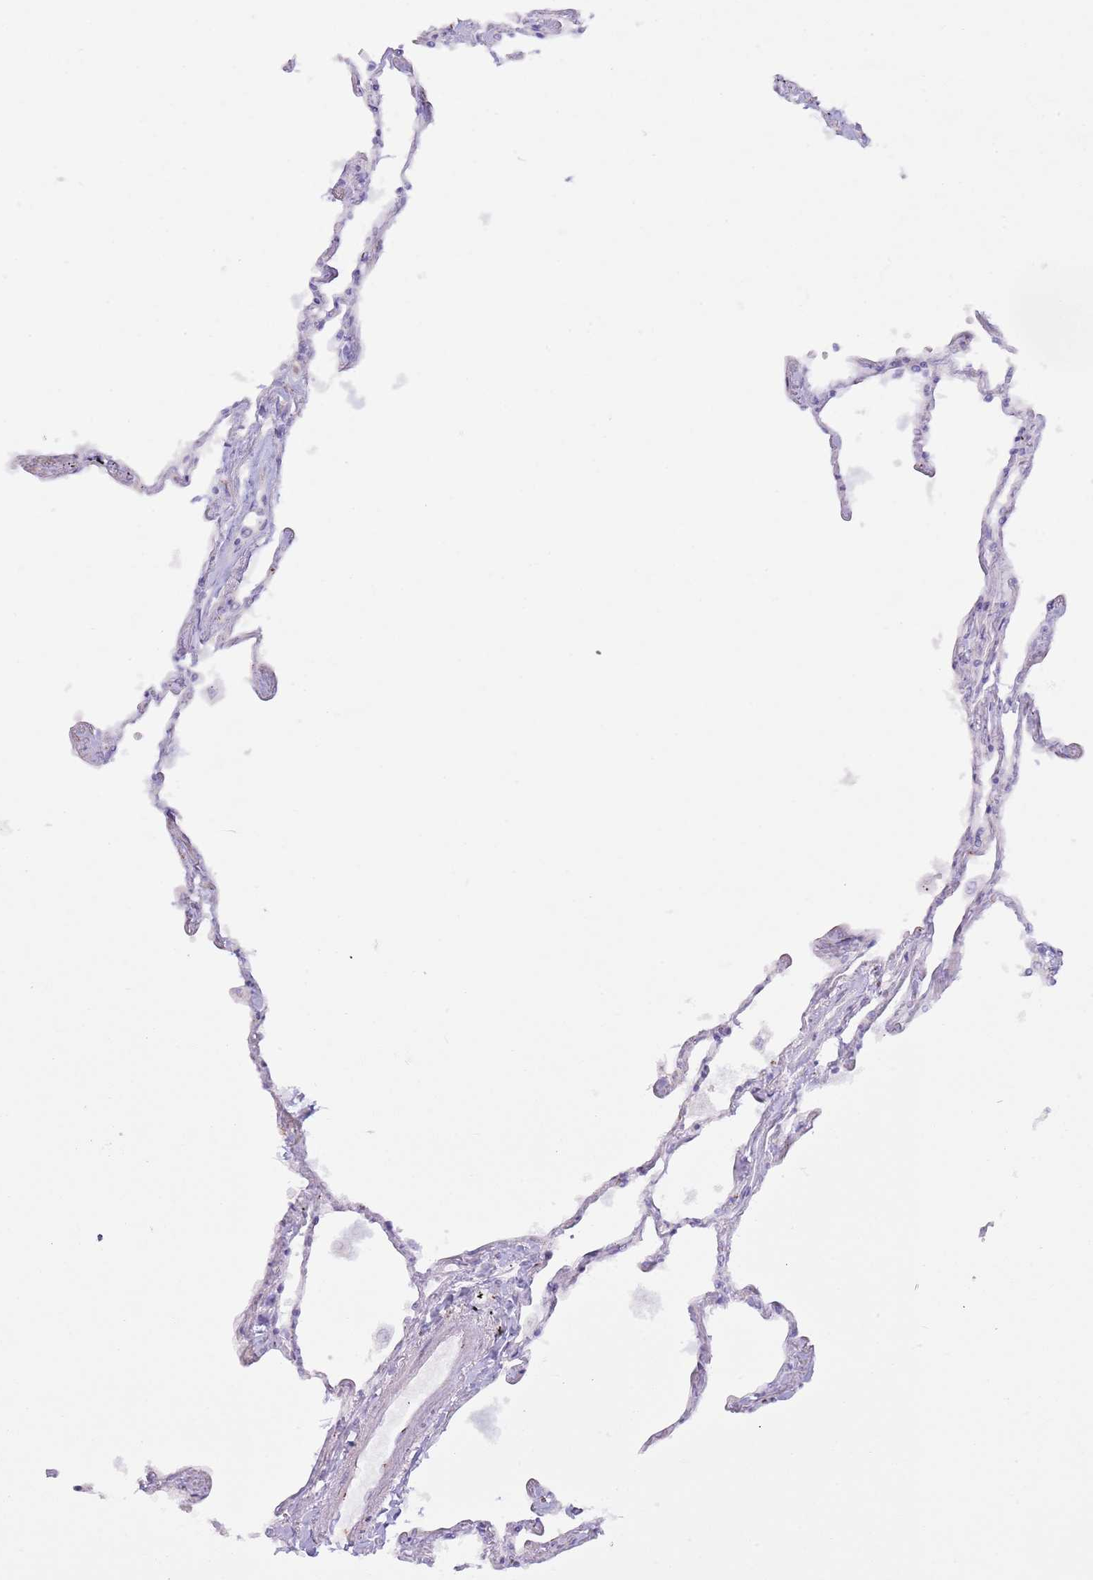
{"staining": {"intensity": "negative", "quantity": "none", "location": "none"}, "tissue": "lung", "cell_type": "Alveolar cells", "image_type": "normal", "snomed": [{"axis": "morphology", "description": "Normal tissue, NOS"}, {"axis": "topography", "description": "Lung"}], "caption": "This is a image of IHC staining of unremarkable lung, which shows no expression in alveolar cells. (Stains: DAB (3,3'-diaminobenzidine) IHC with hematoxylin counter stain, Microscopy: brightfield microscopy at high magnification).", "gene": "C20orf96", "patient": {"sex": "female", "age": 67}}